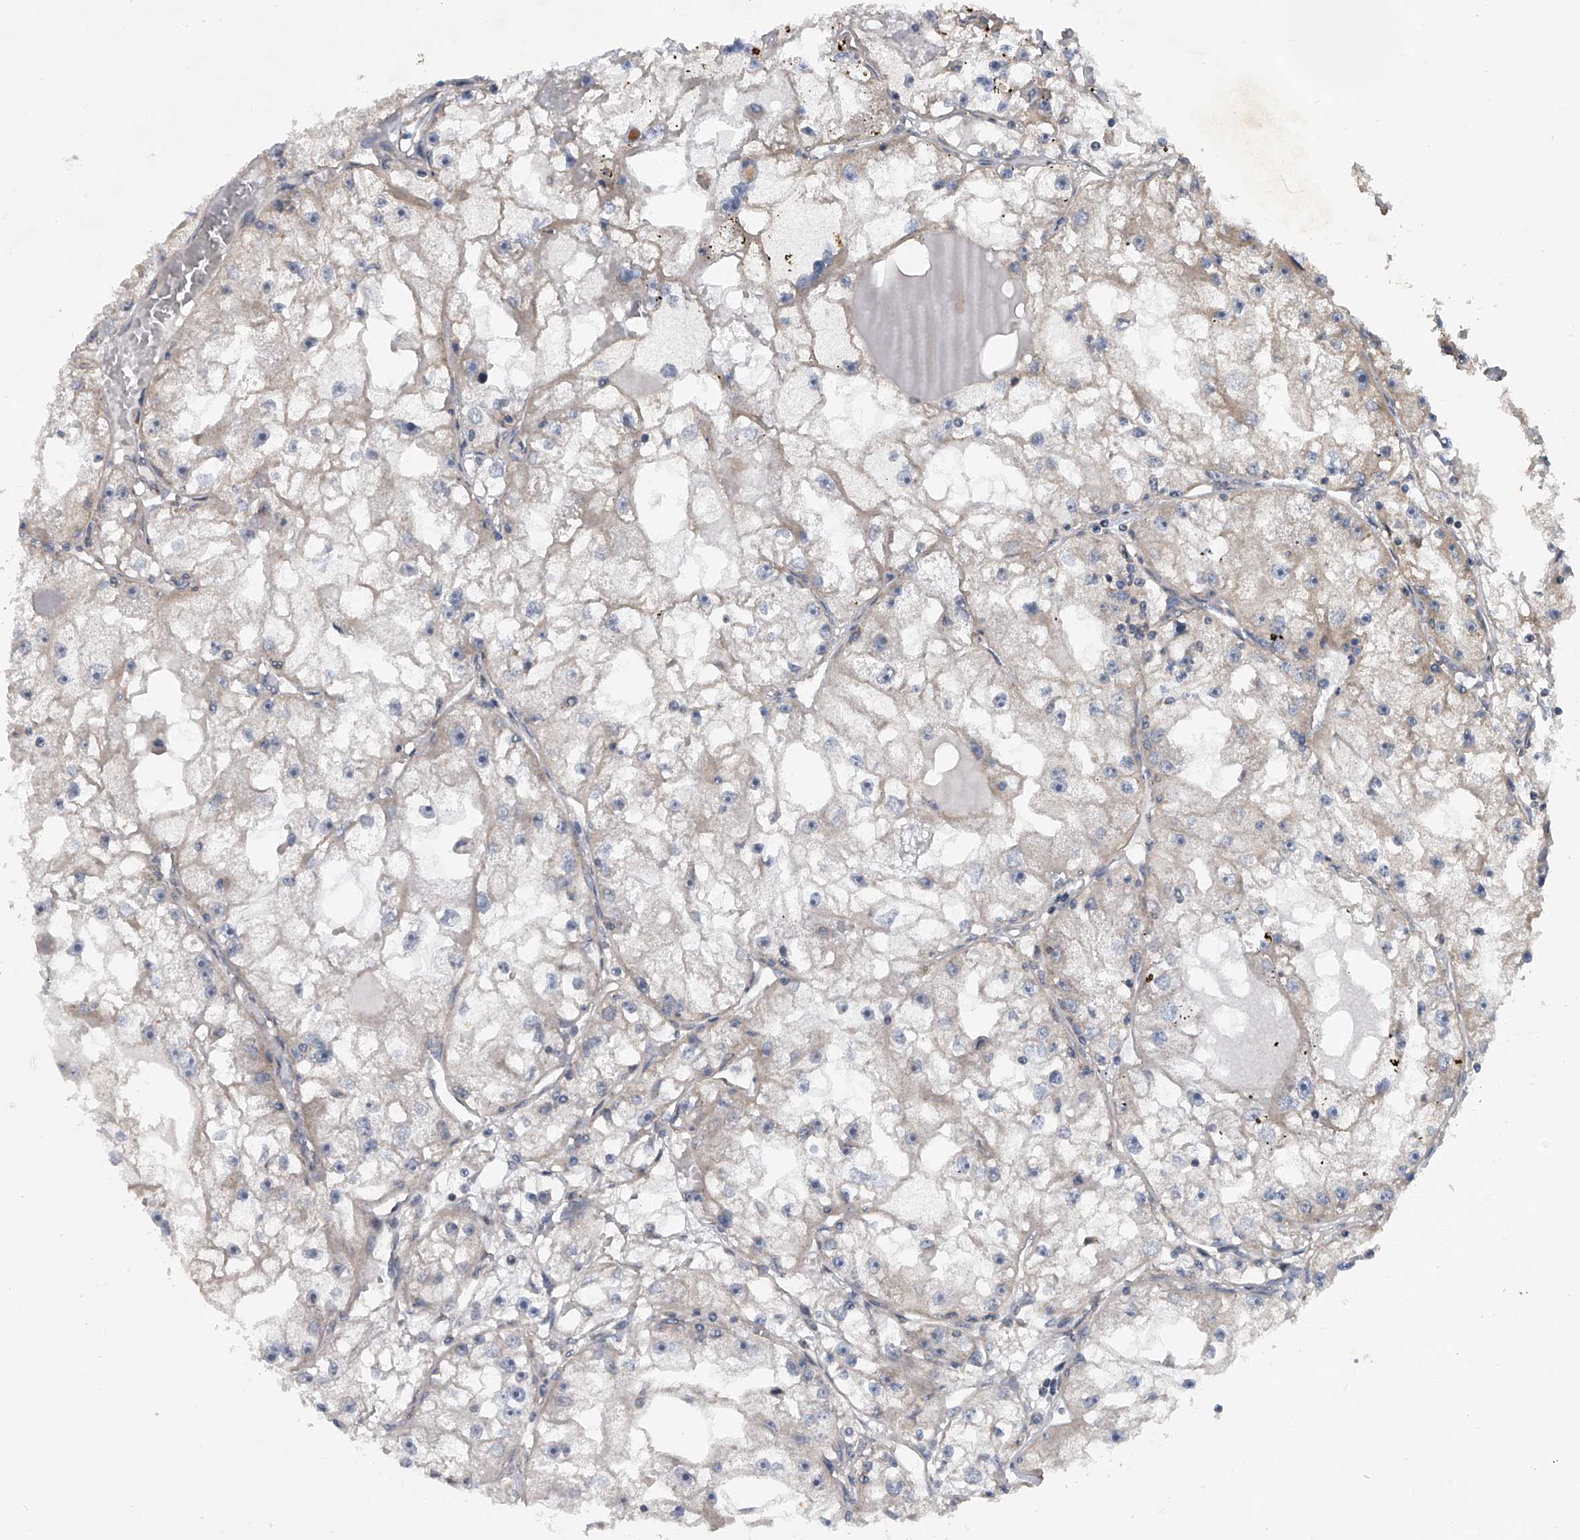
{"staining": {"intensity": "weak", "quantity": "<25%", "location": "cytoplasmic/membranous"}, "tissue": "renal cancer", "cell_type": "Tumor cells", "image_type": "cancer", "snomed": [{"axis": "morphology", "description": "Adenocarcinoma, NOS"}, {"axis": "topography", "description": "Kidney"}], "caption": "Protein analysis of renal cancer displays no significant staining in tumor cells.", "gene": "GEMIN8", "patient": {"sex": "male", "age": 56}}